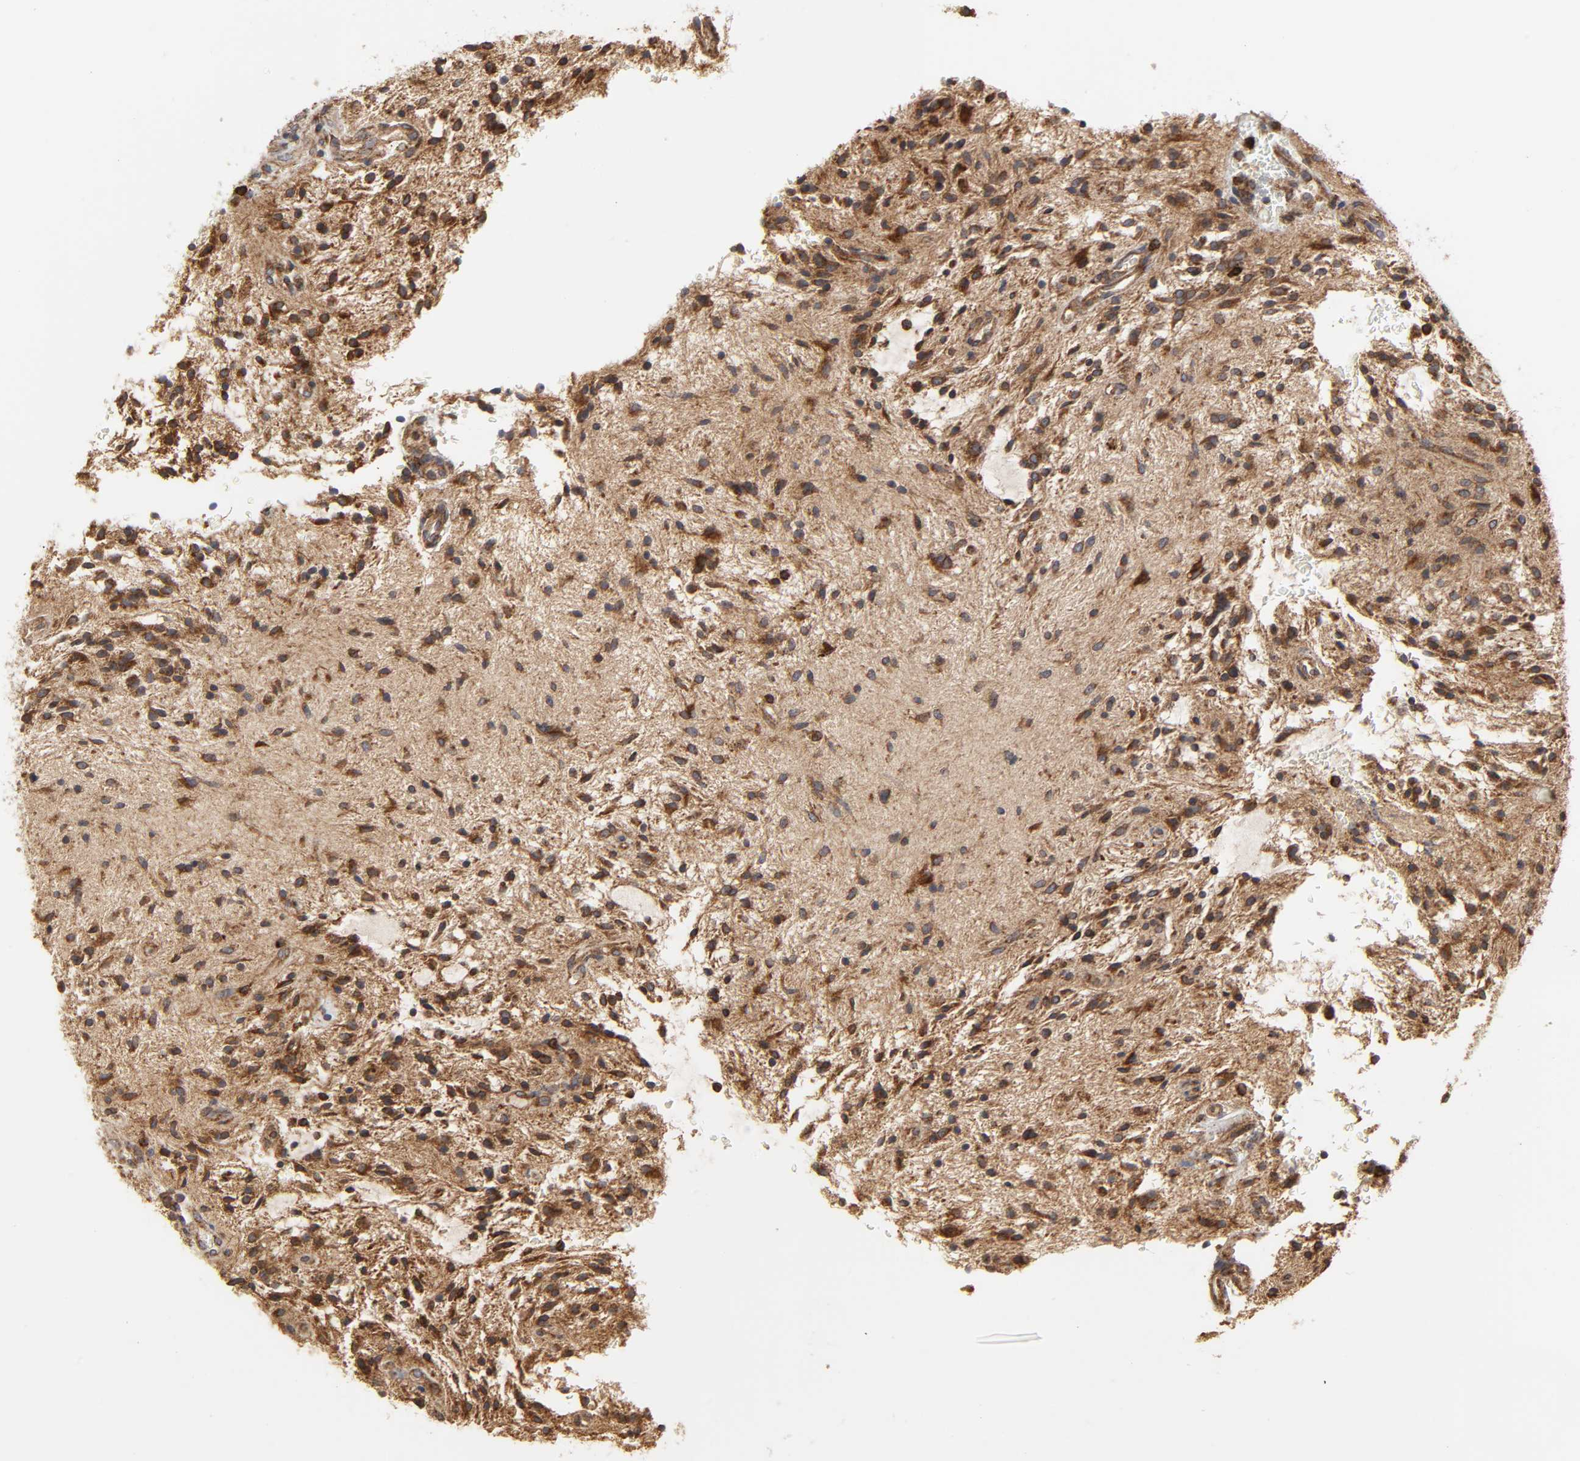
{"staining": {"intensity": "strong", "quantity": ">75%", "location": "cytoplasmic/membranous"}, "tissue": "glioma", "cell_type": "Tumor cells", "image_type": "cancer", "snomed": [{"axis": "morphology", "description": "Glioma, malignant, NOS"}, {"axis": "topography", "description": "Cerebellum"}], "caption": "Protein staining of glioma tissue demonstrates strong cytoplasmic/membranous positivity in about >75% of tumor cells. (DAB IHC with brightfield microscopy, high magnification).", "gene": "POR", "patient": {"sex": "female", "age": 10}}